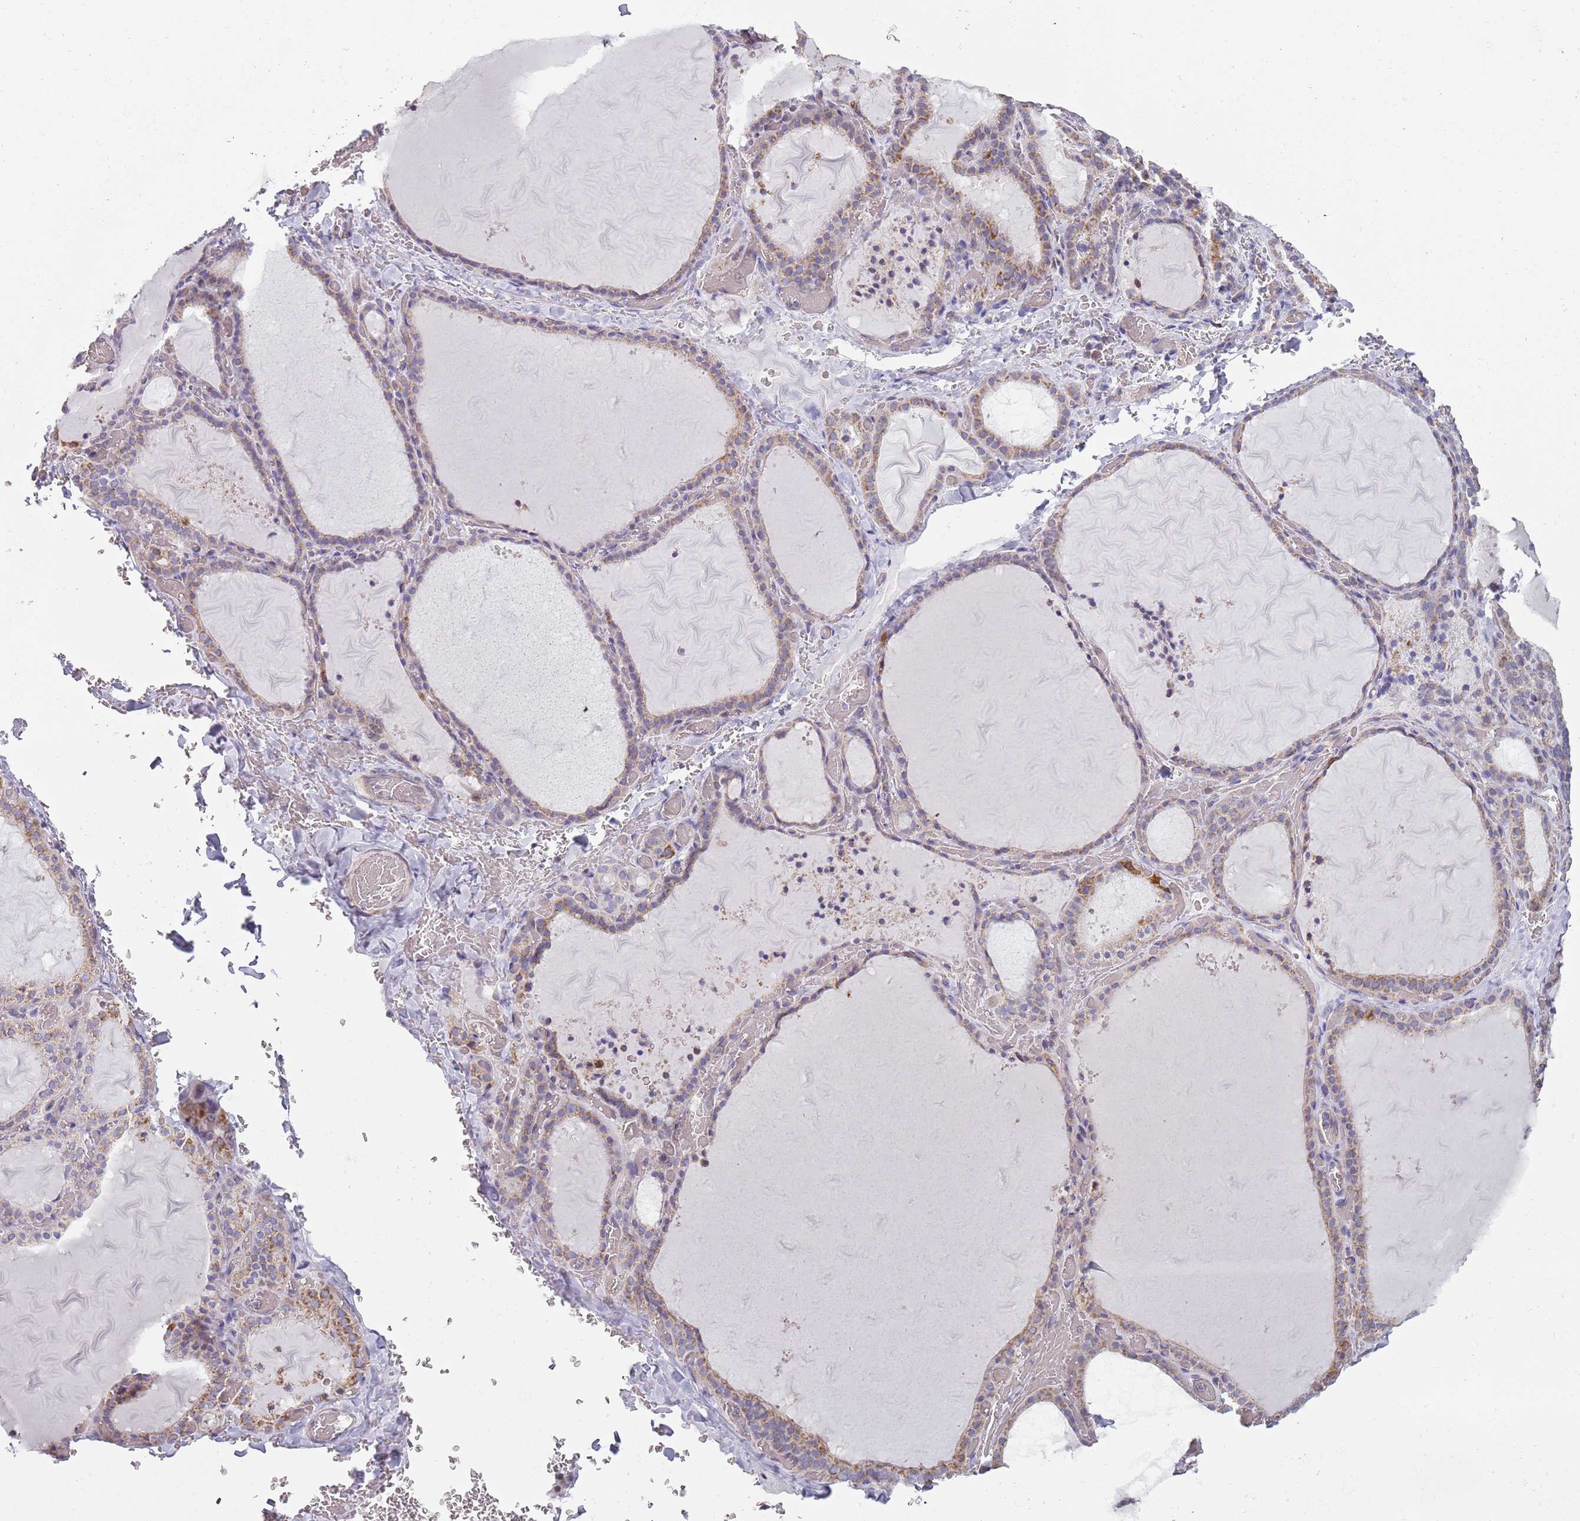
{"staining": {"intensity": "moderate", "quantity": "25%-75%", "location": "cytoplasmic/membranous"}, "tissue": "thyroid gland", "cell_type": "Glandular cells", "image_type": "normal", "snomed": [{"axis": "morphology", "description": "Normal tissue, NOS"}, {"axis": "topography", "description": "Thyroid gland"}], "caption": "Human thyroid gland stained with a protein marker demonstrates moderate staining in glandular cells.", "gene": "GAS8", "patient": {"sex": "female", "age": 39}}